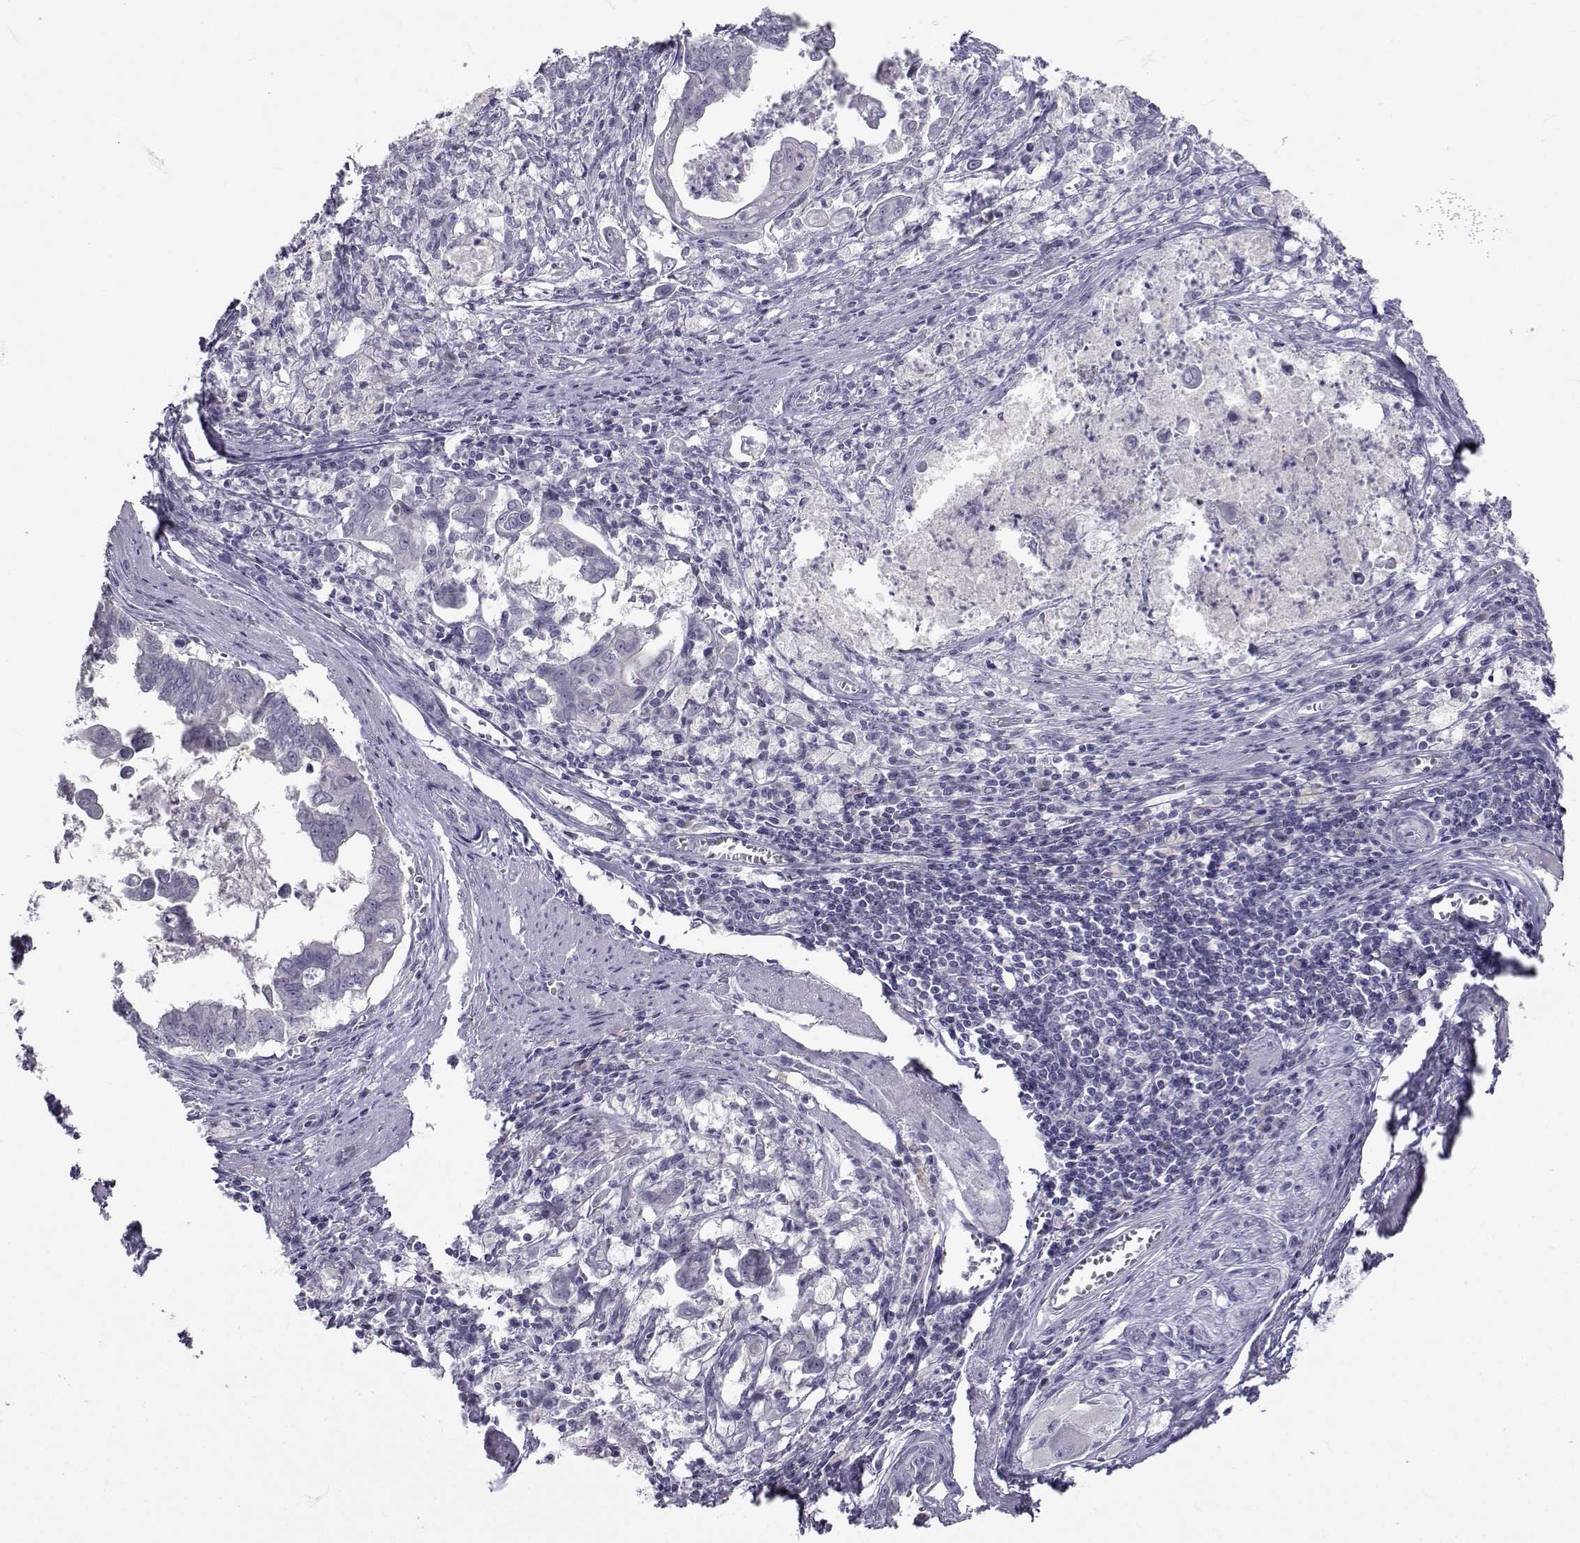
{"staining": {"intensity": "negative", "quantity": "none", "location": "none"}, "tissue": "stomach cancer", "cell_type": "Tumor cells", "image_type": "cancer", "snomed": [{"axis": "morphology", "description": "Adenocarcinoma, NOS"}, {"axis": "topography", "description": "Stomach, upper"}], "caption": "Human adenocarcinoma (stomach) stained for a protein using immunohistochemistry displays no expression in tumor cells.", "gene": "SLC6A3", "patient": {"sex": "male", "age": 80}}